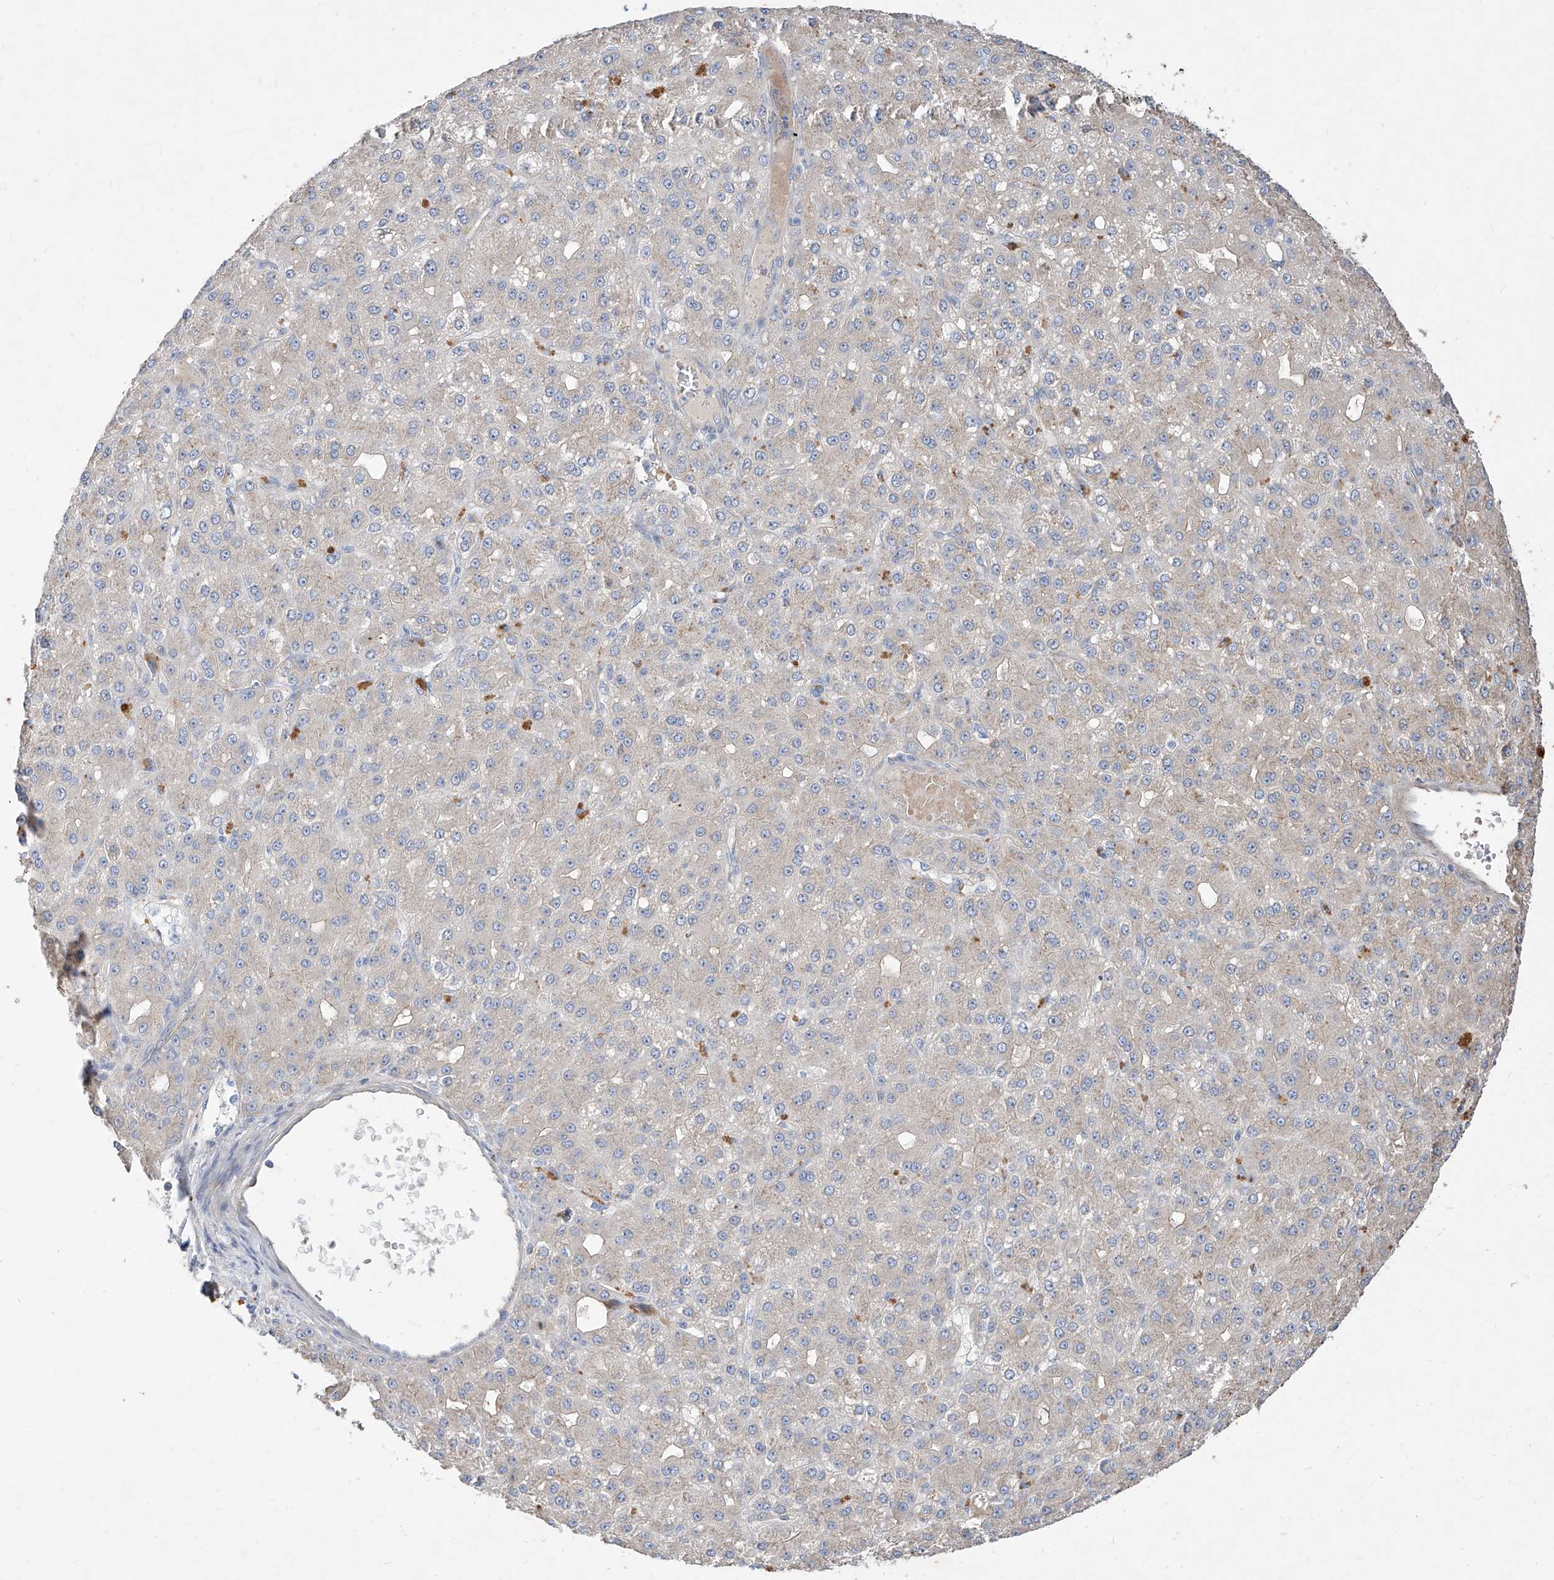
{"staining": {"intensity": "negative", "quantity": "none", "location": "none"}, "tissue": "liver cancer", "cell_type": "Tumor cells", "image_type": "cancer", "snomed": [{"axis": "morphology", "description": "Carcinoma, Hepatocellular, NOS"}, {"axis": "topography", "description": "Liver"}], "caption": "Histopathology image shows no protein expression in tumor cells of hepatocellular carcinoma (liver) tissue.", "gene": "DIRAS3", "patient": {"sex": "male", "age": 67}}